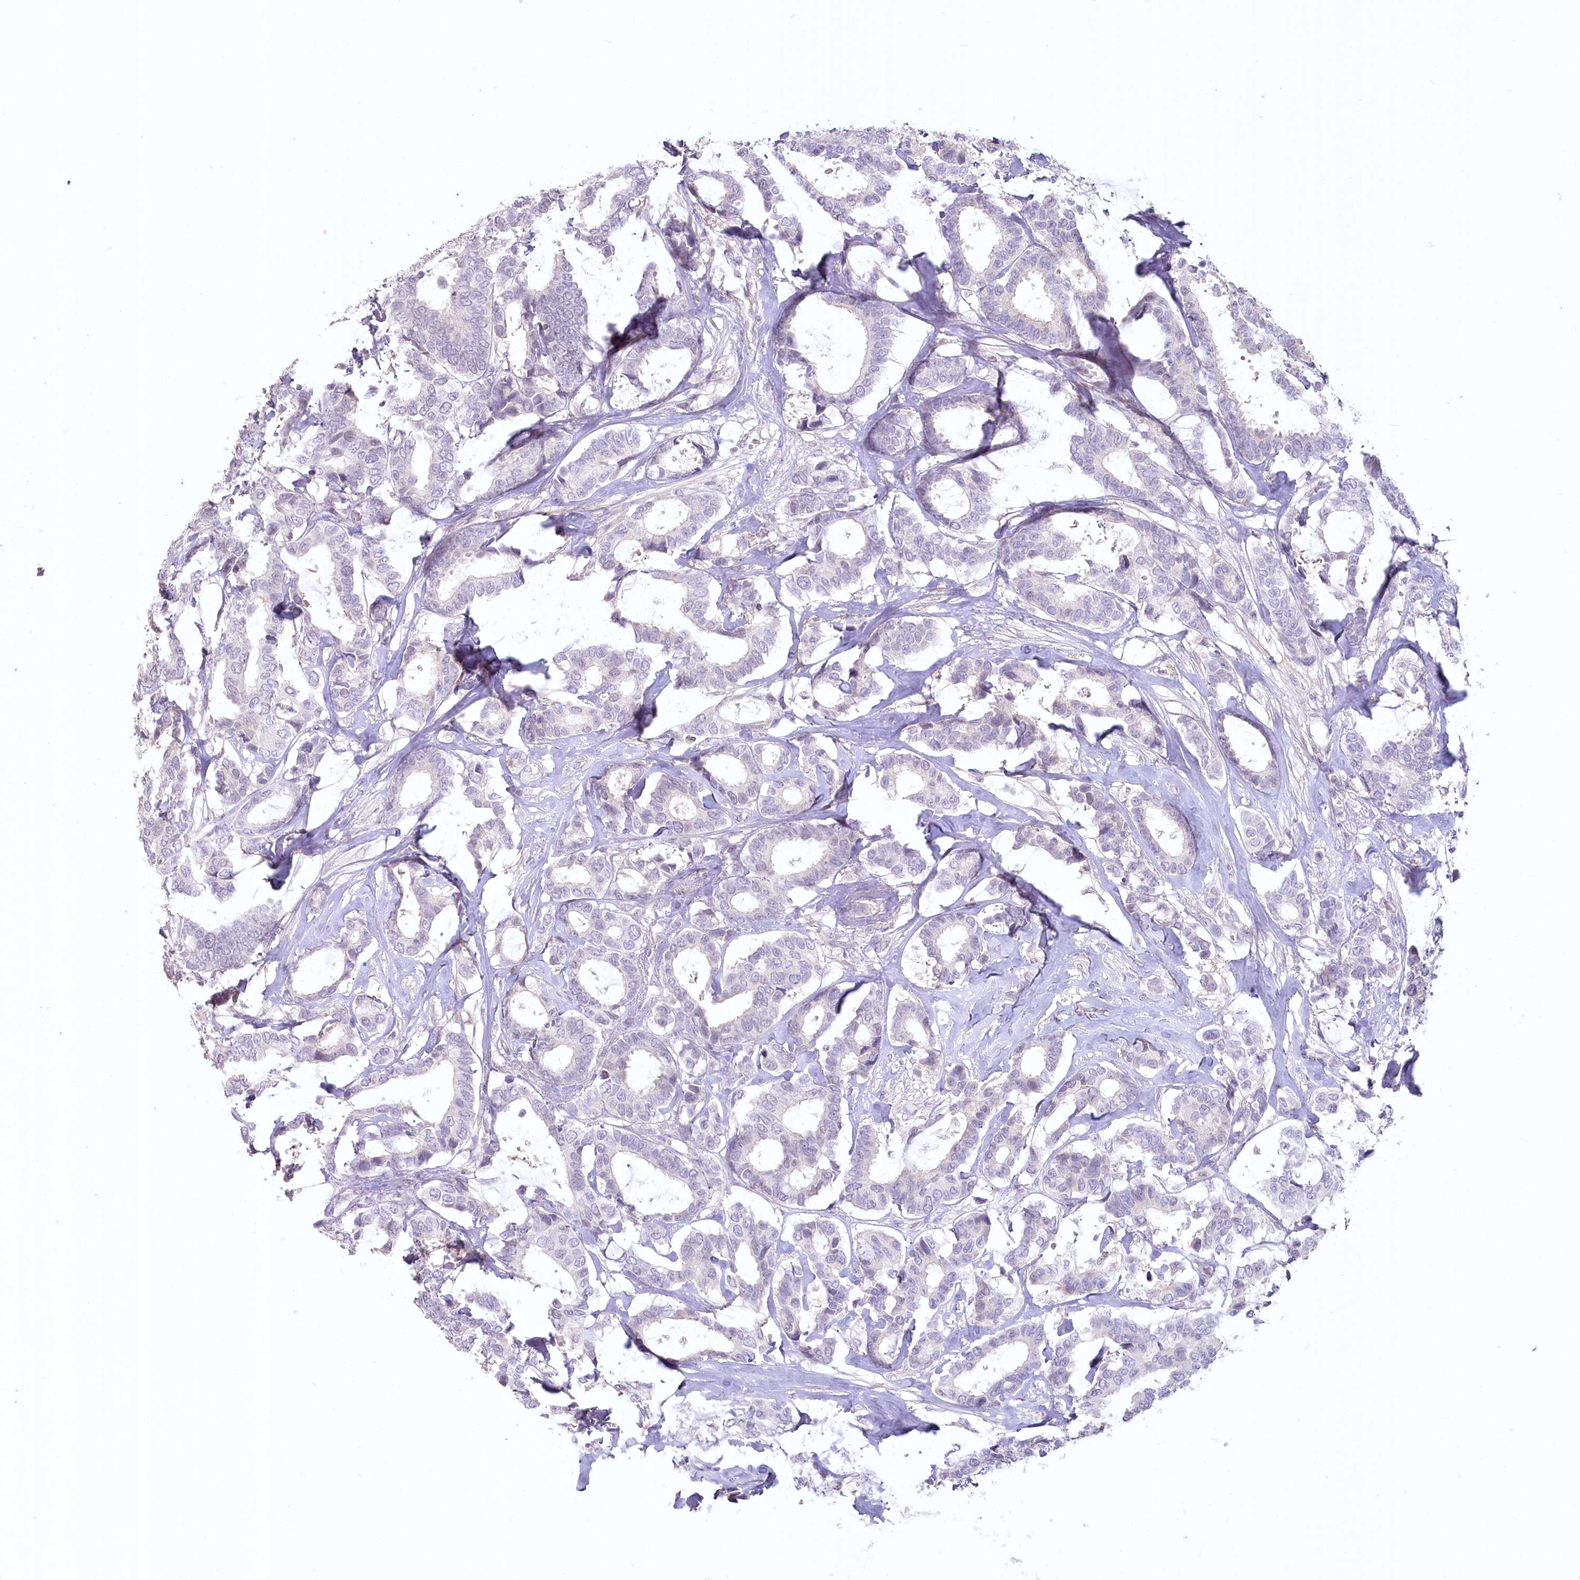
{"staining": {"intensity": "negative", "quantity": "none", "location": "none"}, "tissue": "breast cancer", "cell_type": "Tumor cells", "image_type": "cancer", "snomed": [{"axis": "morphology", "description": "Duct carcinoma"}, {"axis": "topography", "description": "Breast"}], "caption": "The IHC micrograph has no significant positivity in tumor cells of breast infiltrating ductal carcinoma tissue.", "gene": "USP11", "patient": {"sex": "female", "age": 87}}